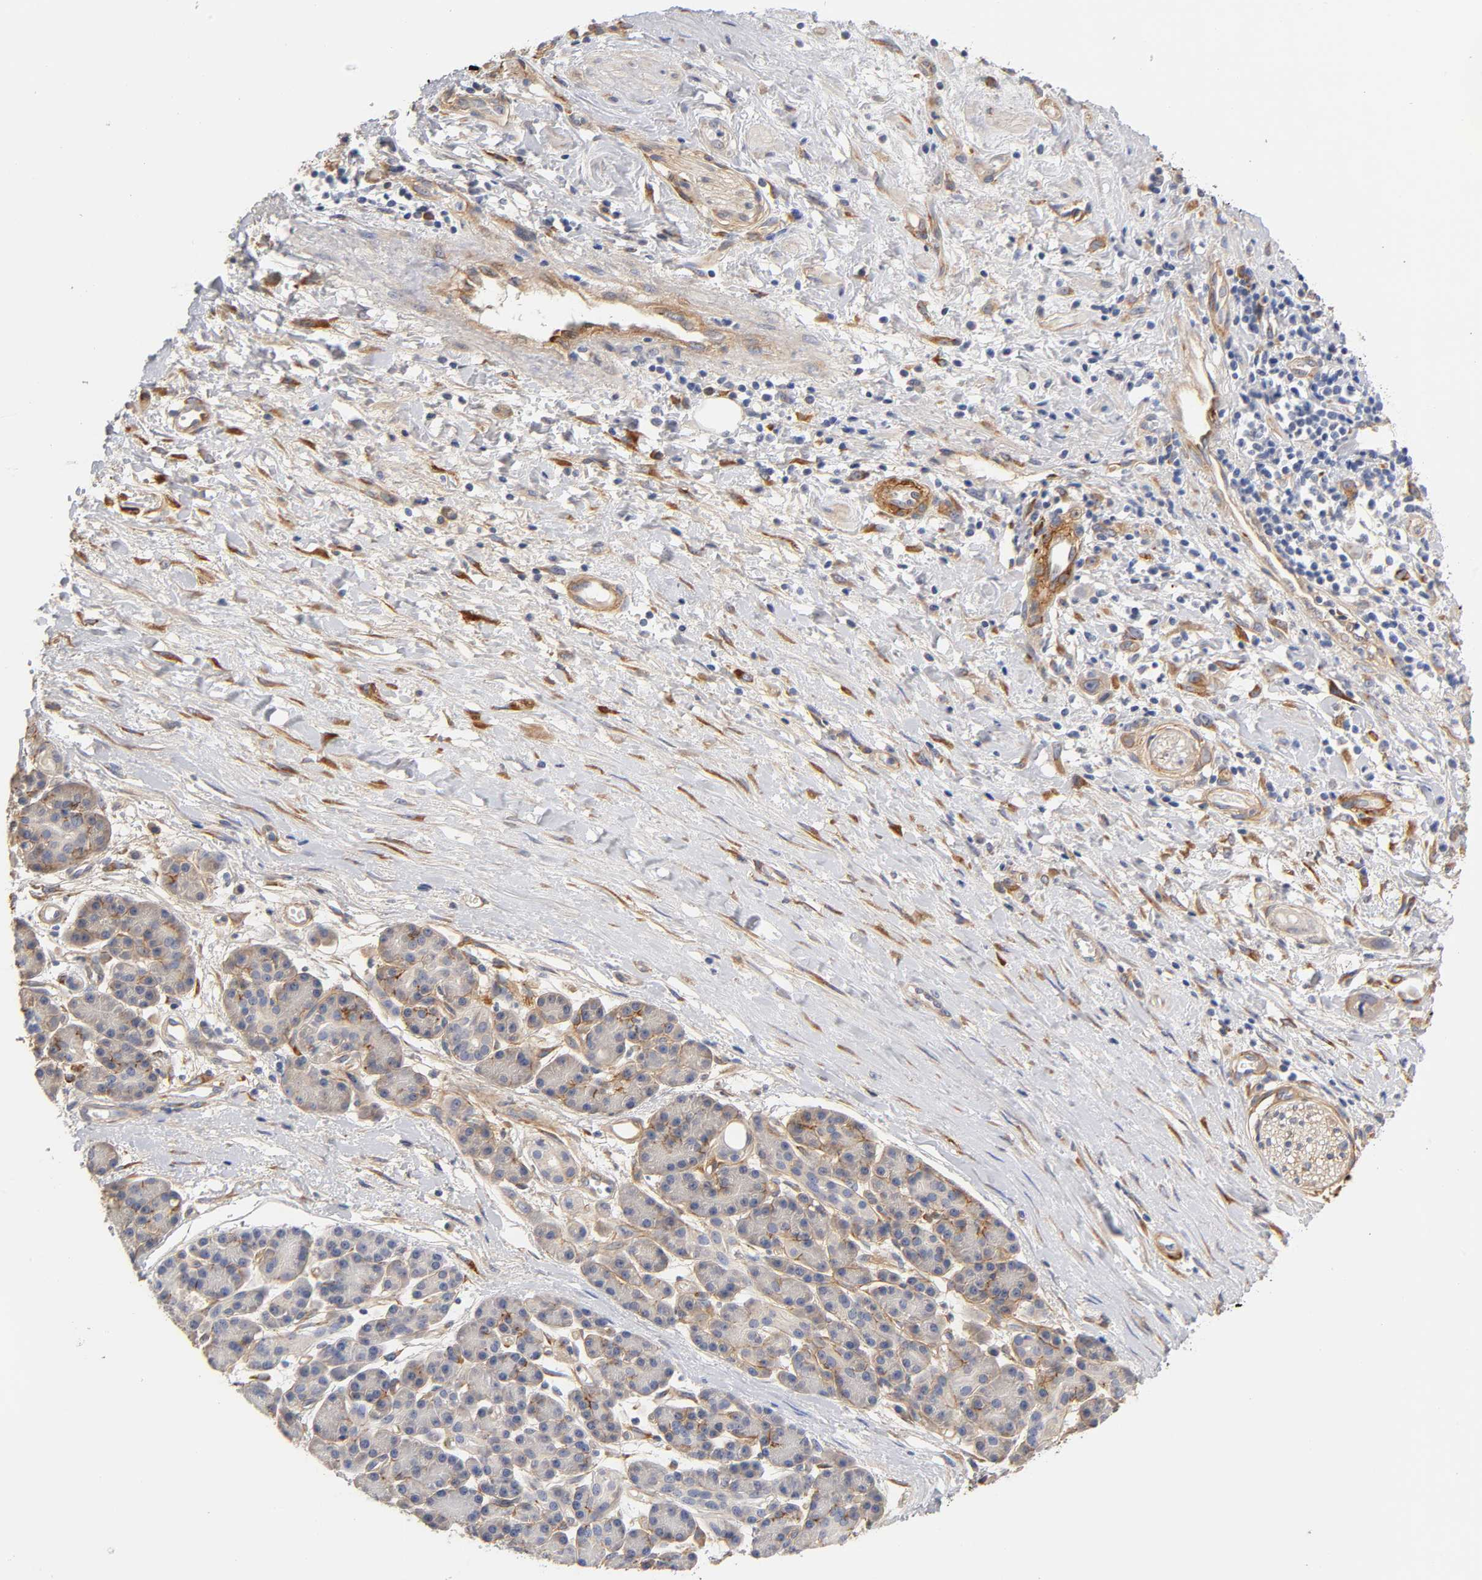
{"staining": {"intensity": "weak", "quantity": ">75%", "location": "cytoplasmic/membranous"}, "tissue": "pancreatic cancer", "cell_type": "Tumor cells", "image_type": "cancer", "snomed": [{"axis": "morphology", "description": "Adenocarcinoma, NOS"}, {"axis": "topography", "description": "Pancreas"}], "caption": "Protein staining of adenocarcinoma (pancreatic) tissue reveals weak cytoplasmic/membranous staining in approximately >75% of tumor cells. Using DAB (3,3'-diaminobenzidine) (brown) and hematoxylin (blue) stains, captured at high magnification using brightfield microscopy.", "gene": "LAMB1", "patient": {"sex": "female", "age": 60}}